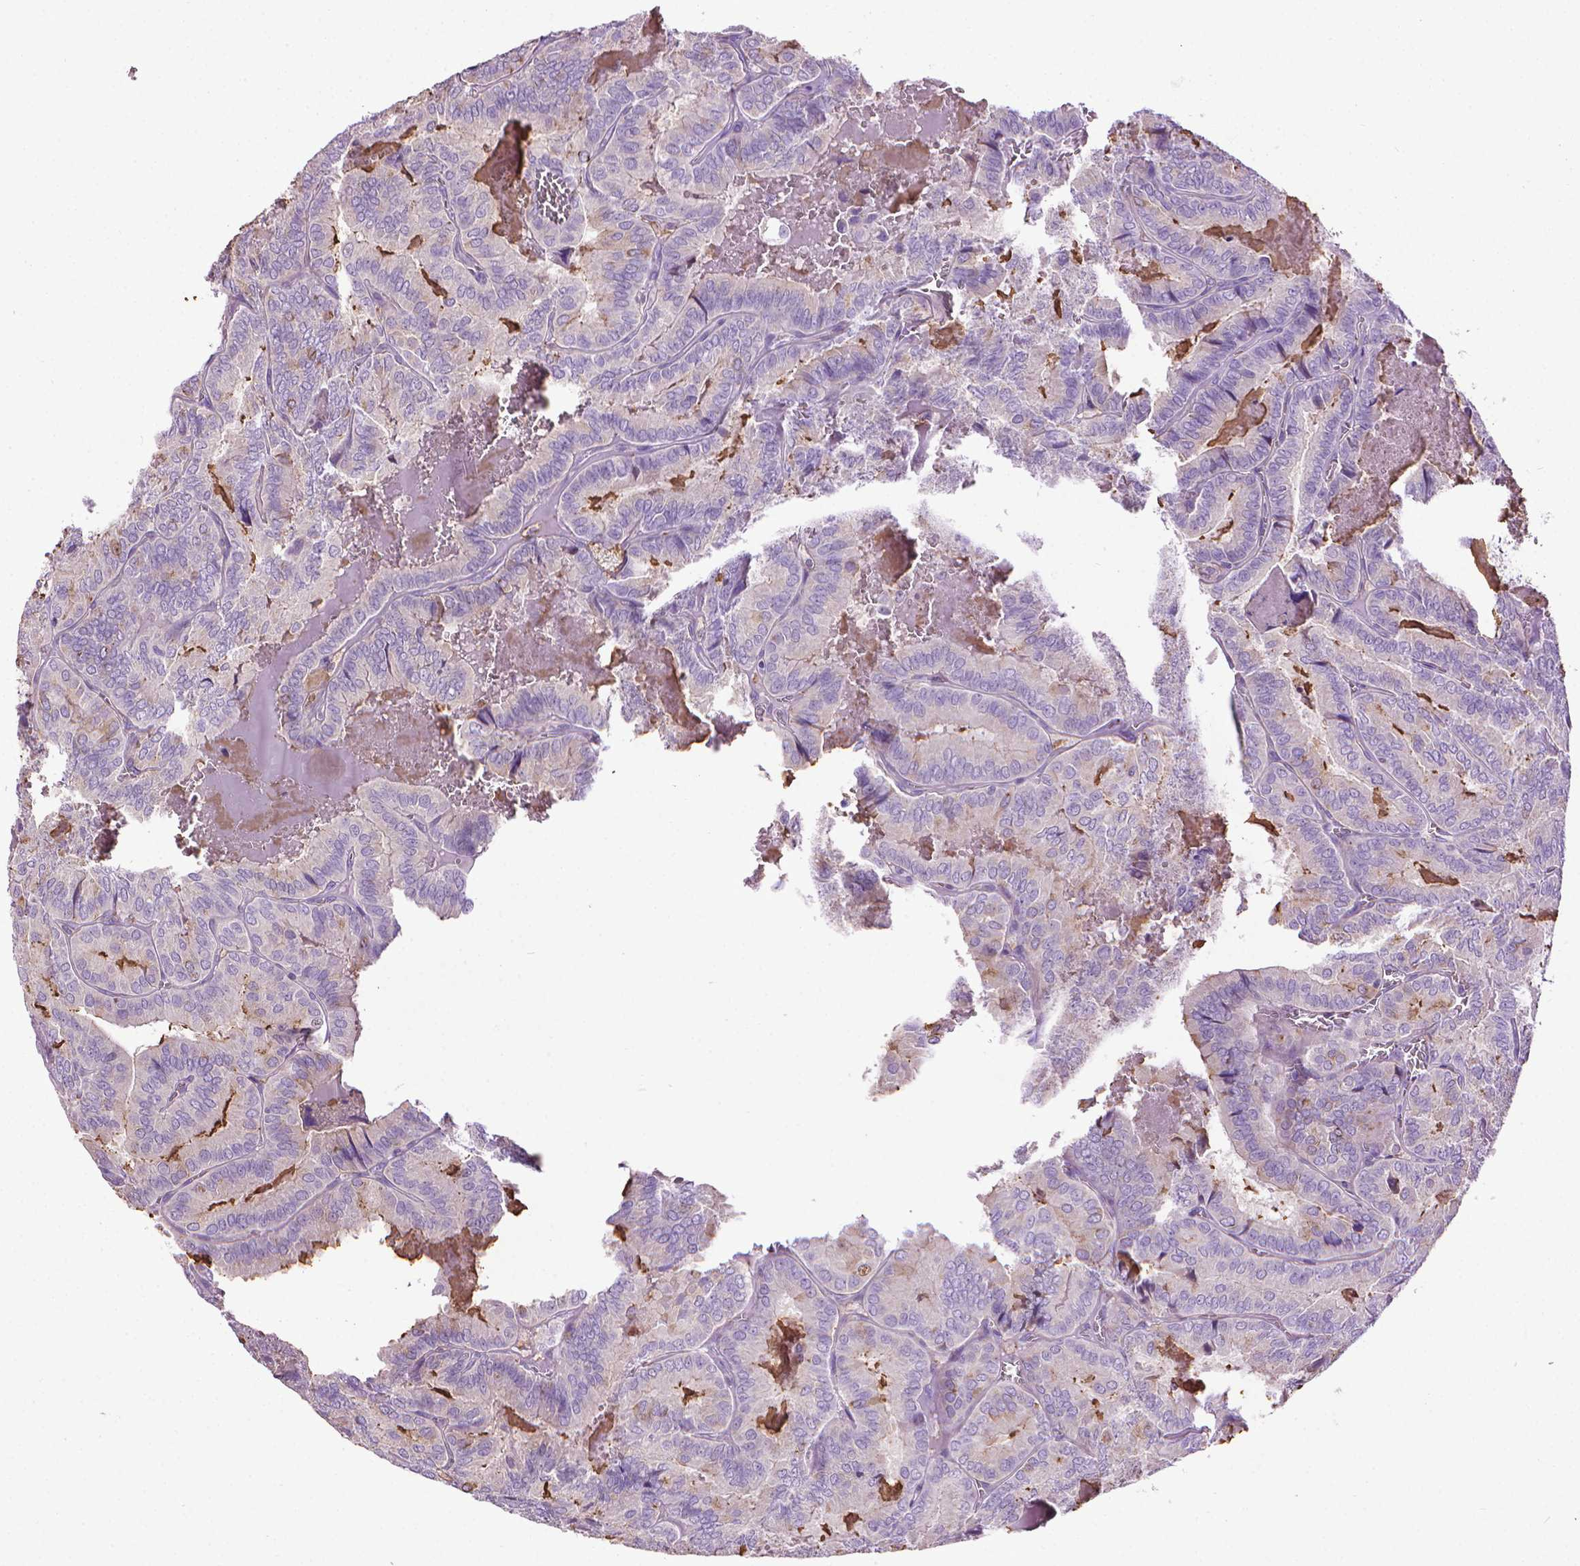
{"staining": {"intensity": "negative", "quantity": "none", "location": "none"}, "tissue": "thyroid cancer", "cell_type": "Tumor cells", "image_type": "cancer", "snomed": [{"axis": "morphology", "description": "Papillary adenocarcinoma, NOS"}, {"axis": "topography", "description": "Thyroid gland"}], "caption": "A high-resolution histopathology image shows immunohistochemistry staining of thyroid cancer (papillary adenocarcinoma), which exhibits no significant positivity in tumor cells.", "gene": "AQP10", "patient": {"sex": "female", "age": 75}}